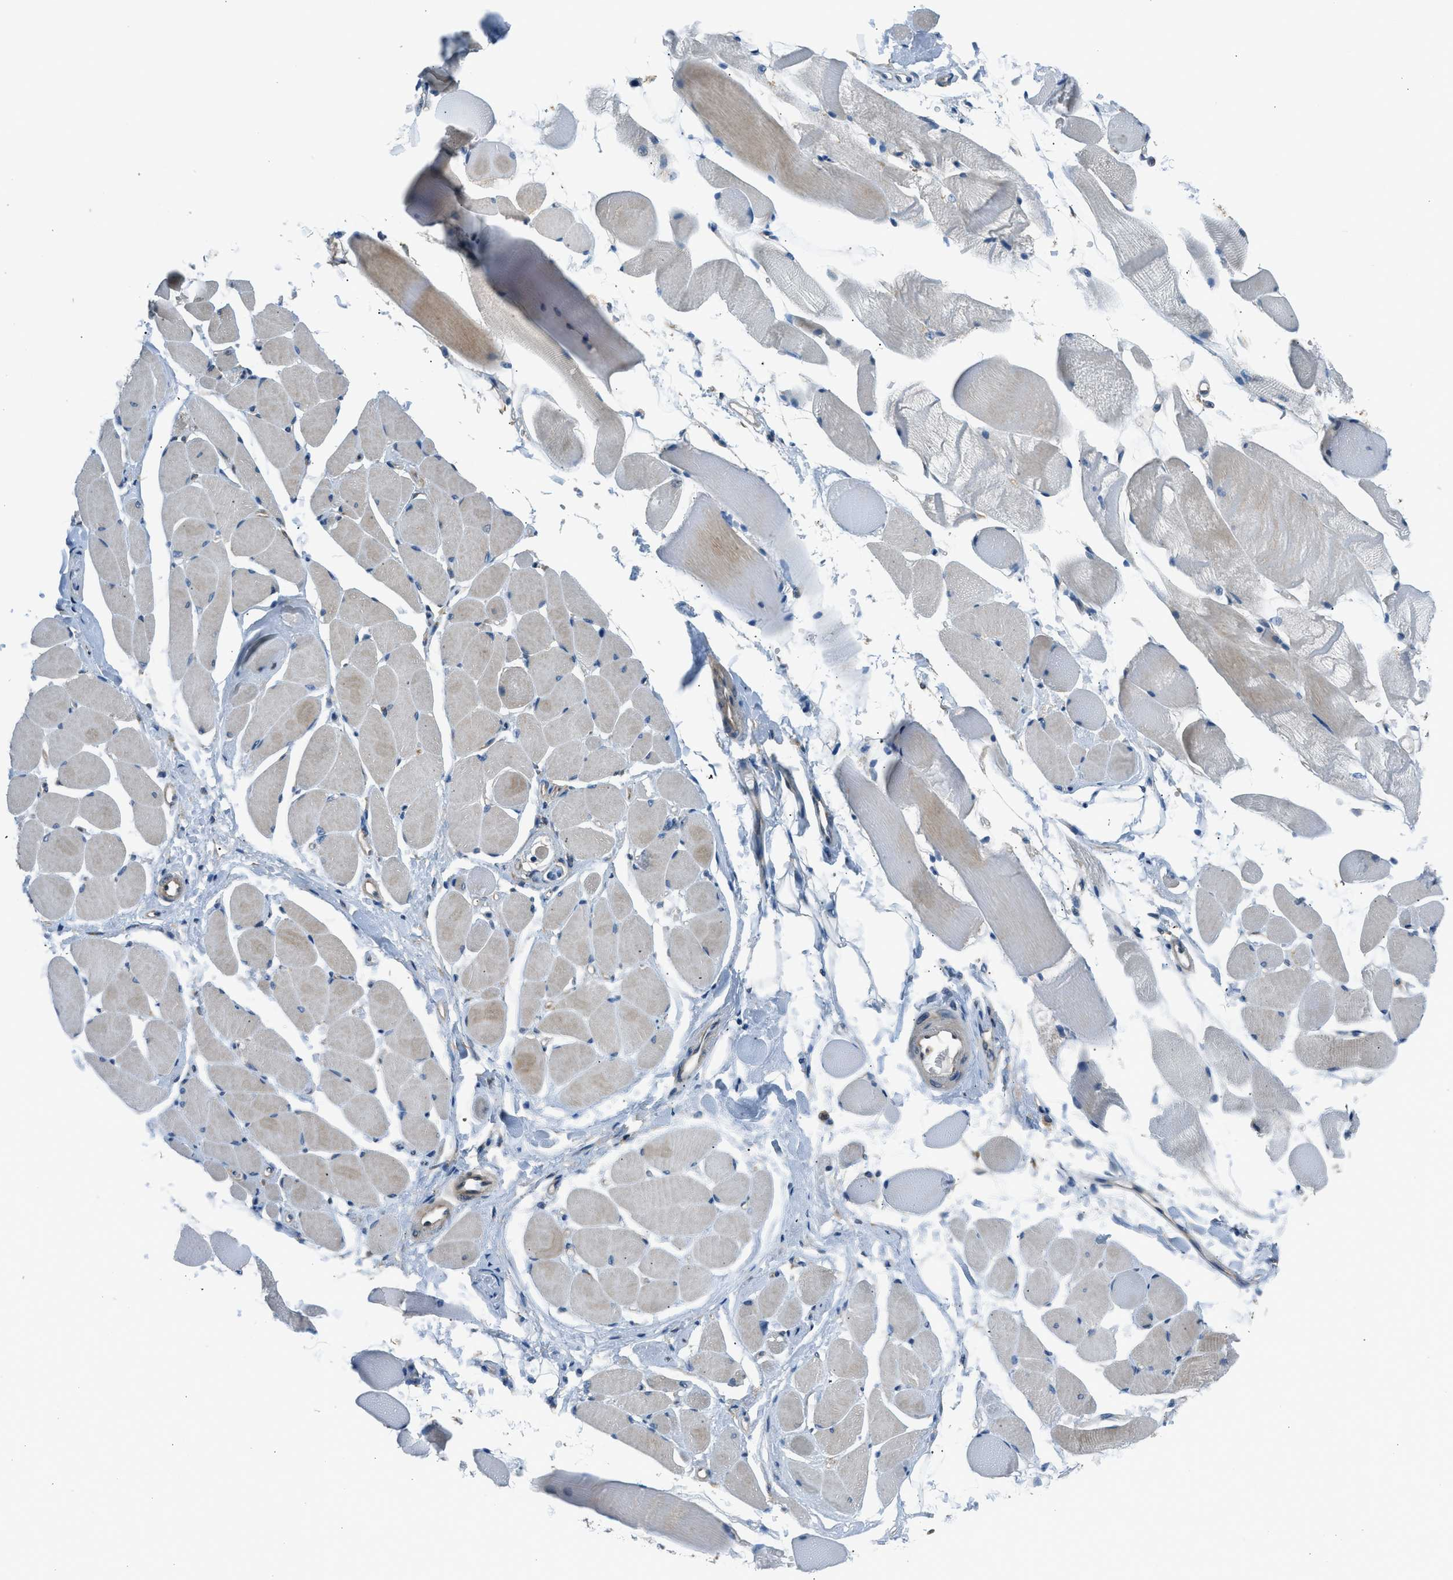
{"staining": {"intensity": "weak", "quantity": "<25%", "location": "cytoplasmic/membranous"}, "tissue": "skeletal muscle", "cell_type": "Myocytes", "image_type": "normal", "snomed": [{"axis": "morphology", "description": "Normal tissue, NOS"}, {"axis": "topography", "description": "Skeletal muscle"}, {"axis": "topography", "description": "Peripheral nerve tissue"}], "caption": "Photomicrograph shows no significant protein positivity in myocytes of normal skeletal muscle. Brightfield microscopy of immunohistochemistry (IHC) stained with DAB (3,3'-diaminobenzidine) (brown) and hematoxylin (blue), captured at high magnification.", "gene": "EDARADD", "patient": {"sex": "female", "age": 84}}